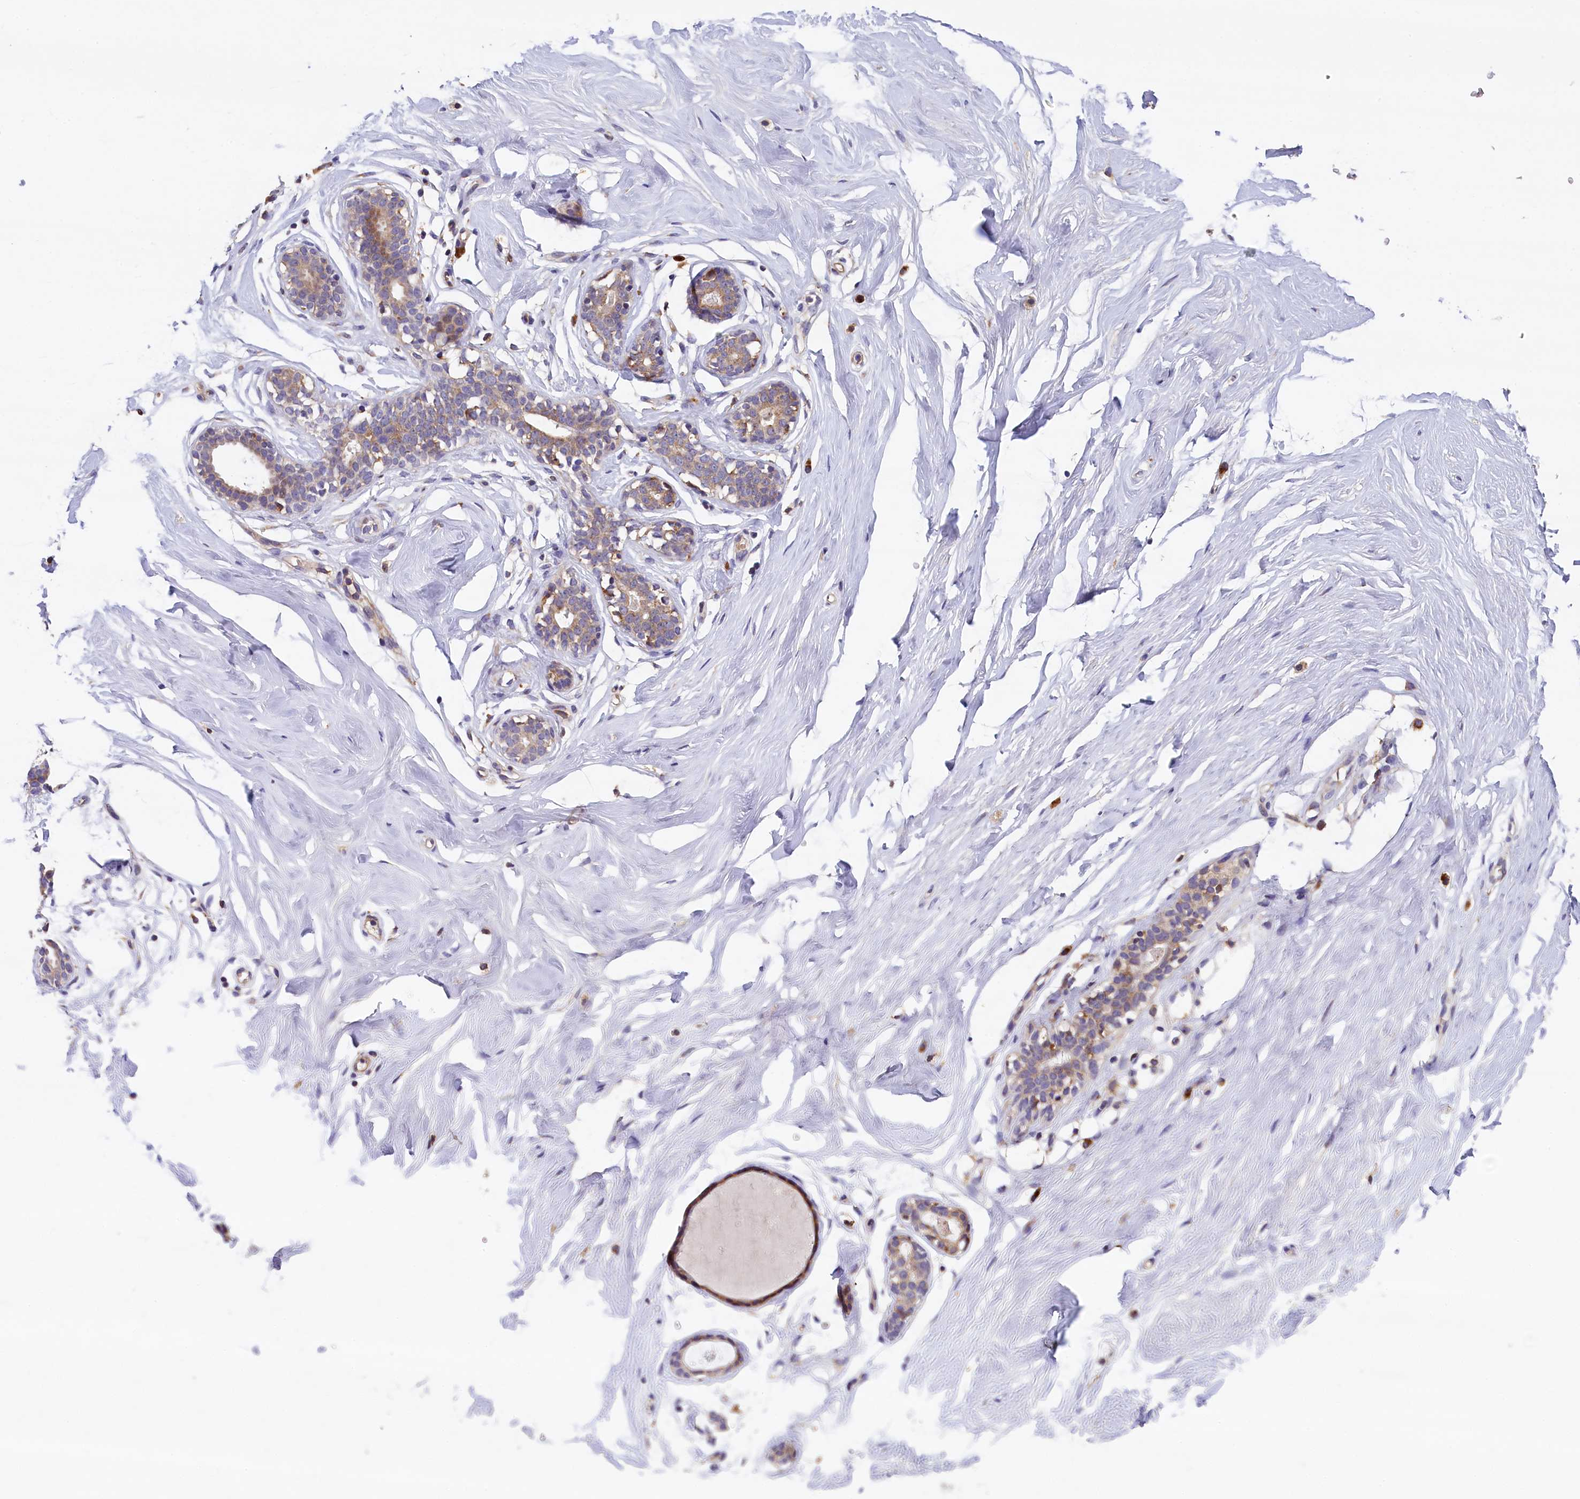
{"staining": {"intensity": "negative", "quantity": "none", "location": "none"}, "tissue": "breast", "cell_type": "Adipocytes", "image_type": "normal", "snomed": [{"axis": "morphology", "description": "Normal tissue, NOS"}, {"axis": "morphology", "description": "Adenoma, NOS"}, {"axis": "topography", "description": "Breast"}], "caption": "Micrograph shows no significant protein staining in adipocytes of benign breast. (Immunohistochemistry (ihc), brightfield microscopy, high magnification).", "gene": "NAIP", "patient": {"sex": "female", "age": 23}}